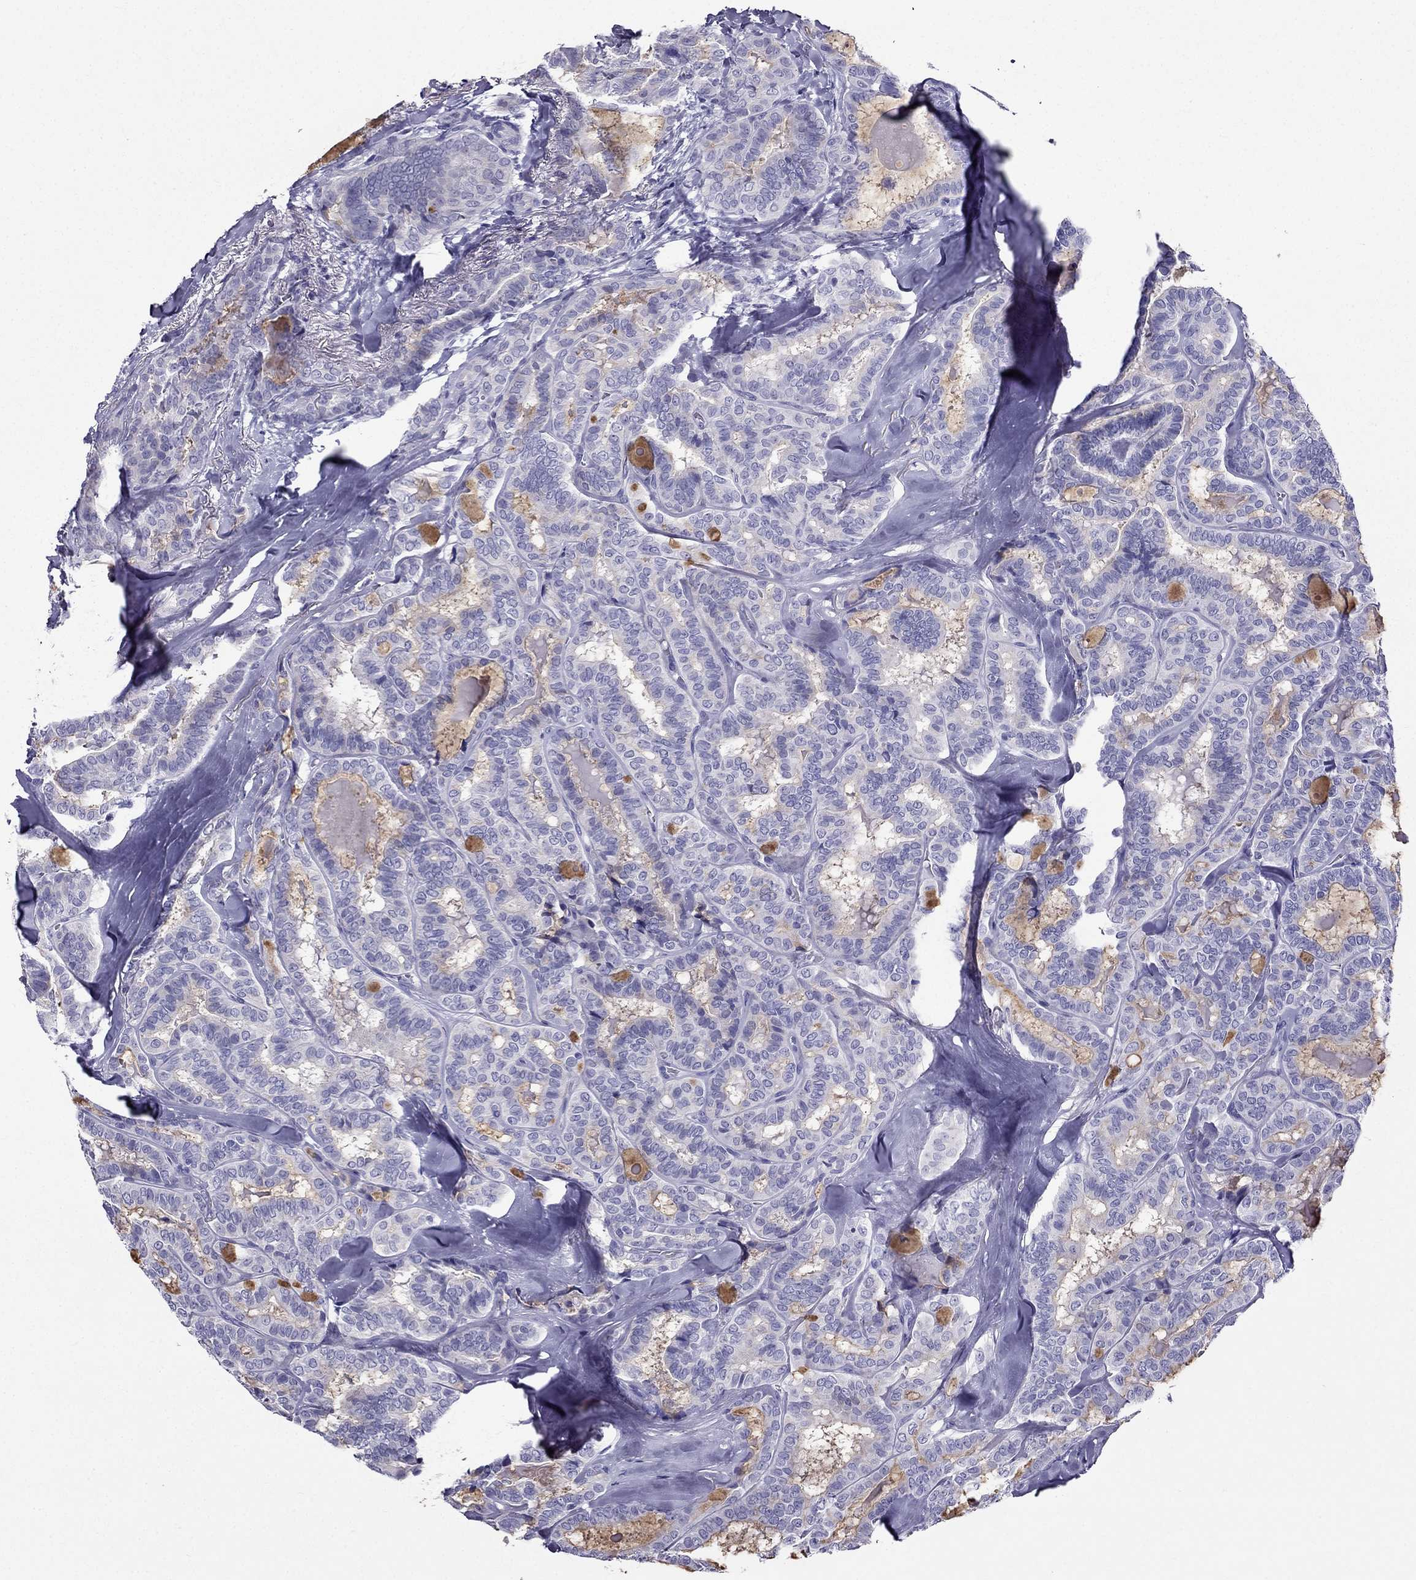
{"staining": {"intensity": "negative", "quantity": "none", "location": "none"}, "tissue": "thyroid cancer", "cell_type": "Tumor cells", "image_type": "cancer", "snomed": [{"axis": "morphology", "description": "Papillary adenocarcinoma, NOS"}, {"axis": "topography", "description": "Thyroid gland"}], "caption": "This is an immunohistochemistry (IHC) image of thyroid cancer (papillary adenocarcinoma). There is no staining in tumor cells.", "gene": "ZNF541", "patient": {"sex": "female", "age": 39}}